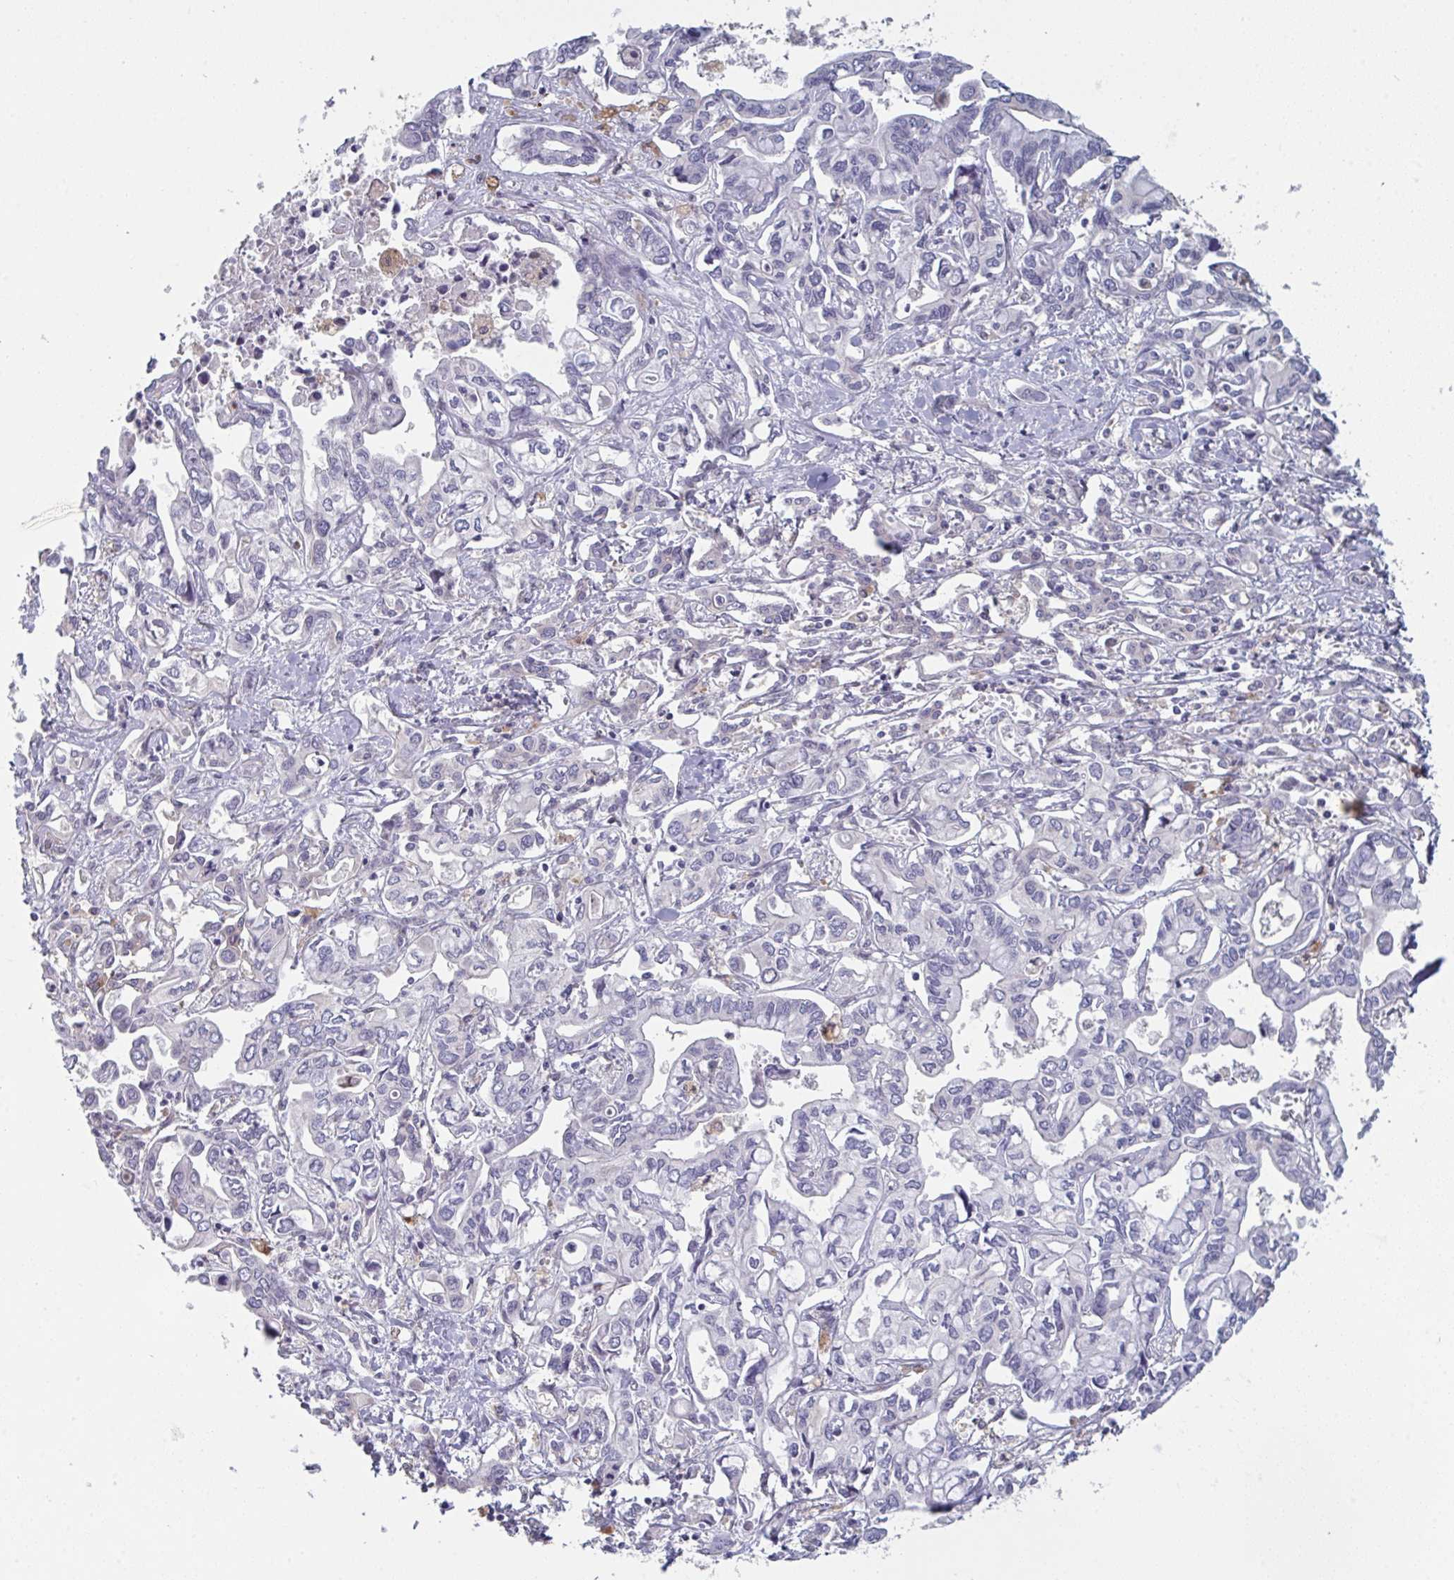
{"staining": {"intensity": "negative", "quantity": "none", "location": "none"}, "tissue": "liver cancer", "cell_type": "Tumor cells", "image_type": "cancer", "snomed": [{"axis": "morphology", "description": "Cholangiocarcinoma"}, {"axis": "topography", "description": "Liver"}], "caption": "IHC image of neoplastic tissue: human liver cholangiocarcinoma stained with DAB (3,3'-diaminobenzidine) demonstrates no significant protein expression in tumor cells.", "gene": "PTPRD", "patient": {"sex": "female", "age": 64}}